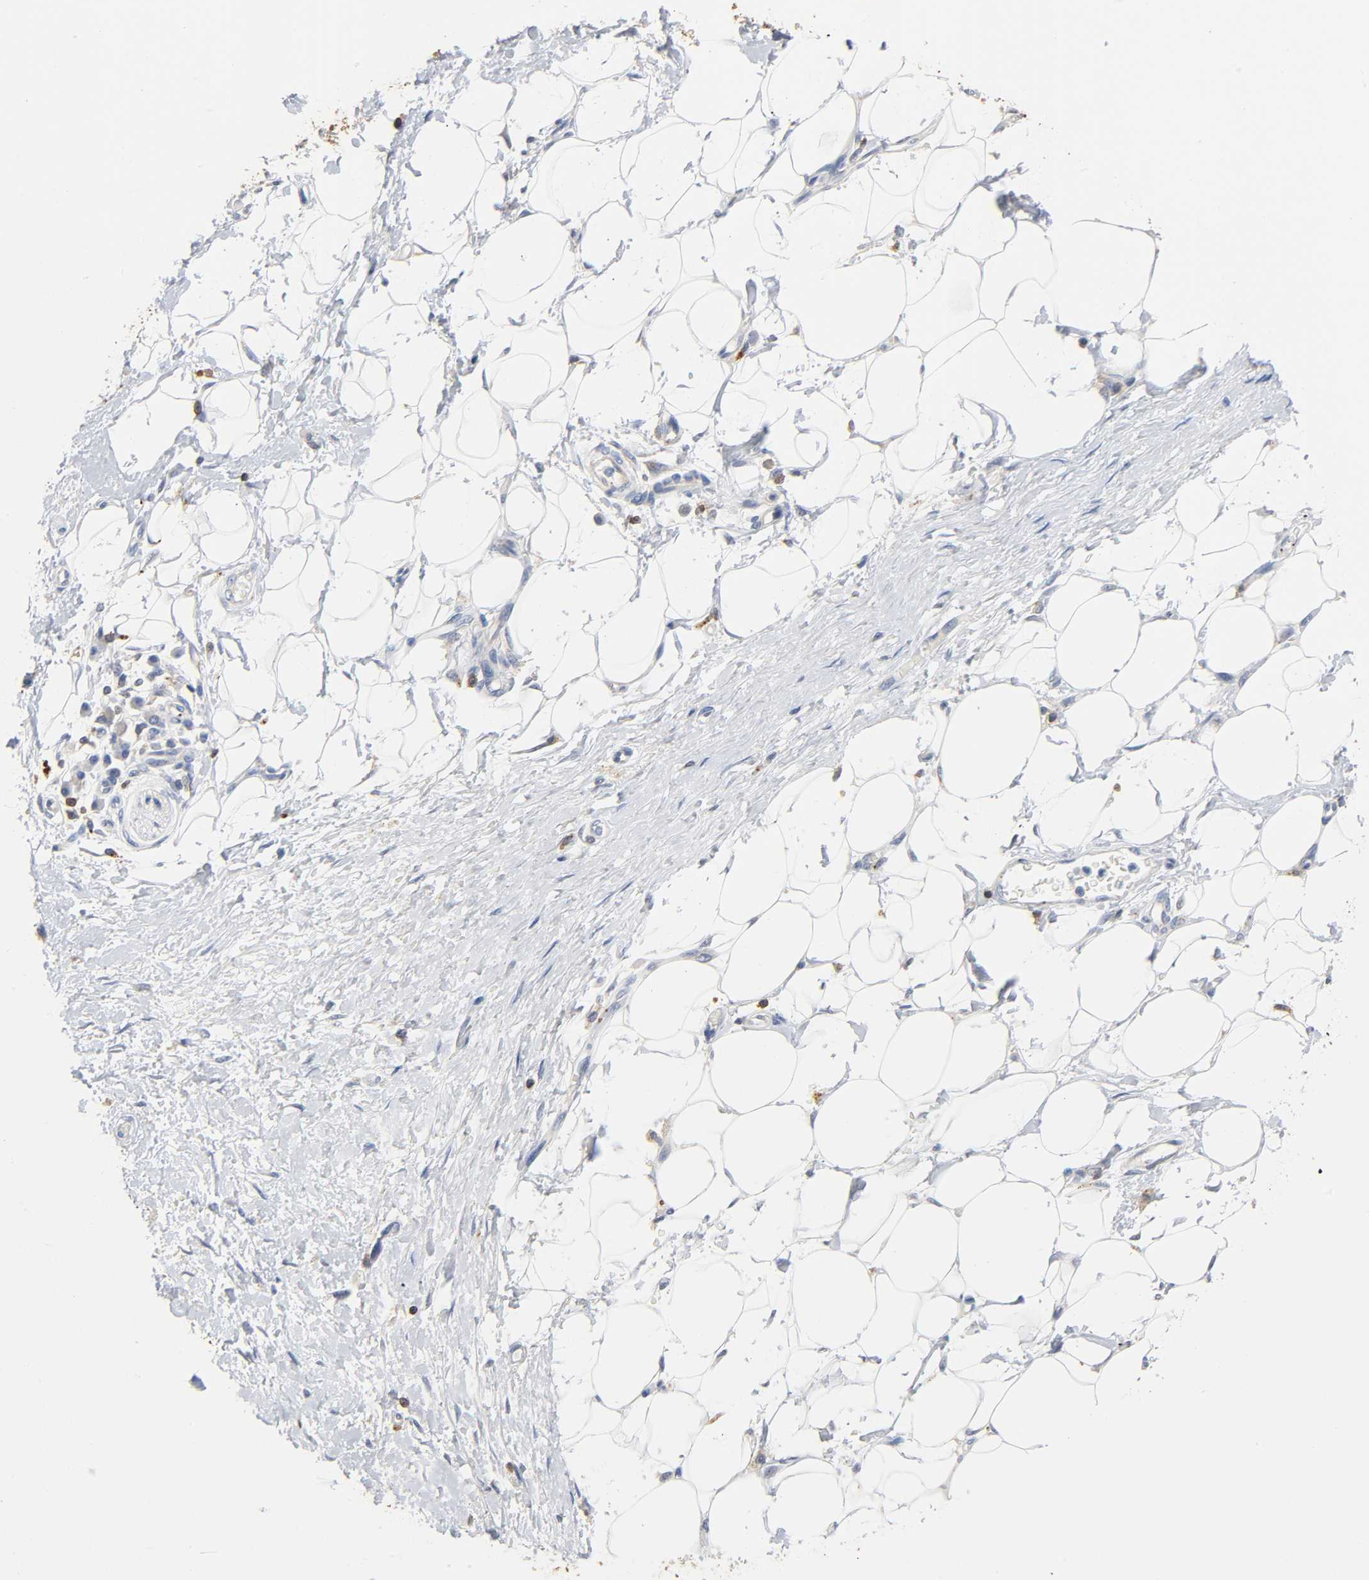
{"staining": {"intensity": "negative", "quantity": "none", "location": "none"}, "tissue": "adipose tissue", "cell_type": "Adipocytes", "image_type": "normal", "snomed": [{"axis": "morphology", "description": "Normal tissue, NOS"}, {"axis": "morphology", "description": "Urothelial carcinoma, High grade"}, {"axis": "topography", "description": "Vascular tissue"}, {"axis": "topography", "description": "Urinary bladder"}], "caption": "The micrograph exhibits no staining of adipocytes in normal adipose tissue.", "gene": "UCKL1", "patient": {"sex": "female", "age": 56}}